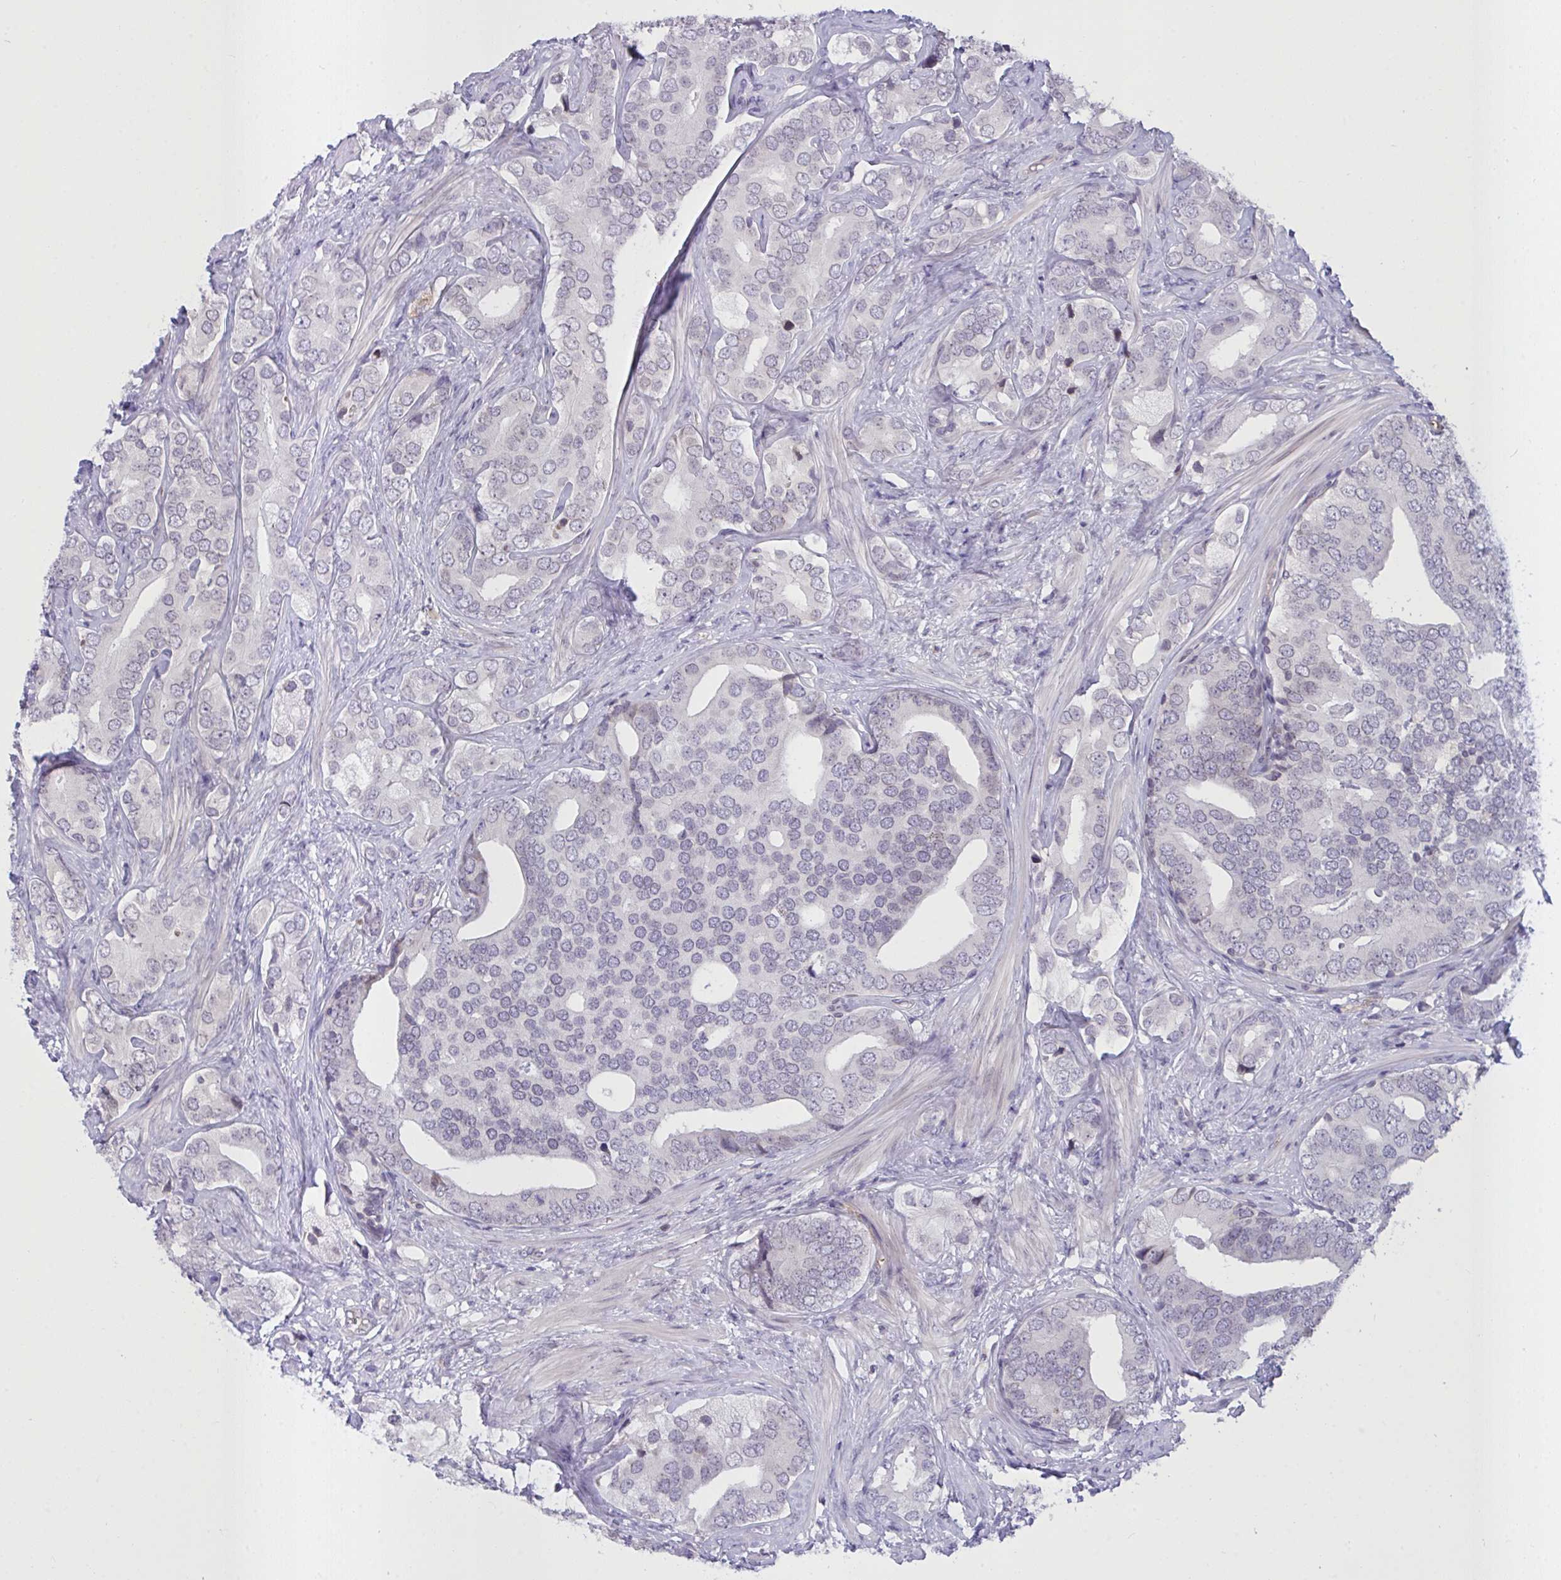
{"staining": {"intensity": "negative", "quantity": "none", "location": "none"}, "tissue": "prostate cancer", "cell_type": "Tumor cells", "image_type": "cancer", "snomed": [{"axis": "morphology", "description": "Adenocarcinoma, High grade"}, {"axis": "topography", "description": "Prostate"}], "caption": "A histopathology image of human prostate high-grade adenocarcinoma is negative for staining in tumor cells.", "gene": "SEMA6B", "patient": {"sex": "male", "age": 62}}